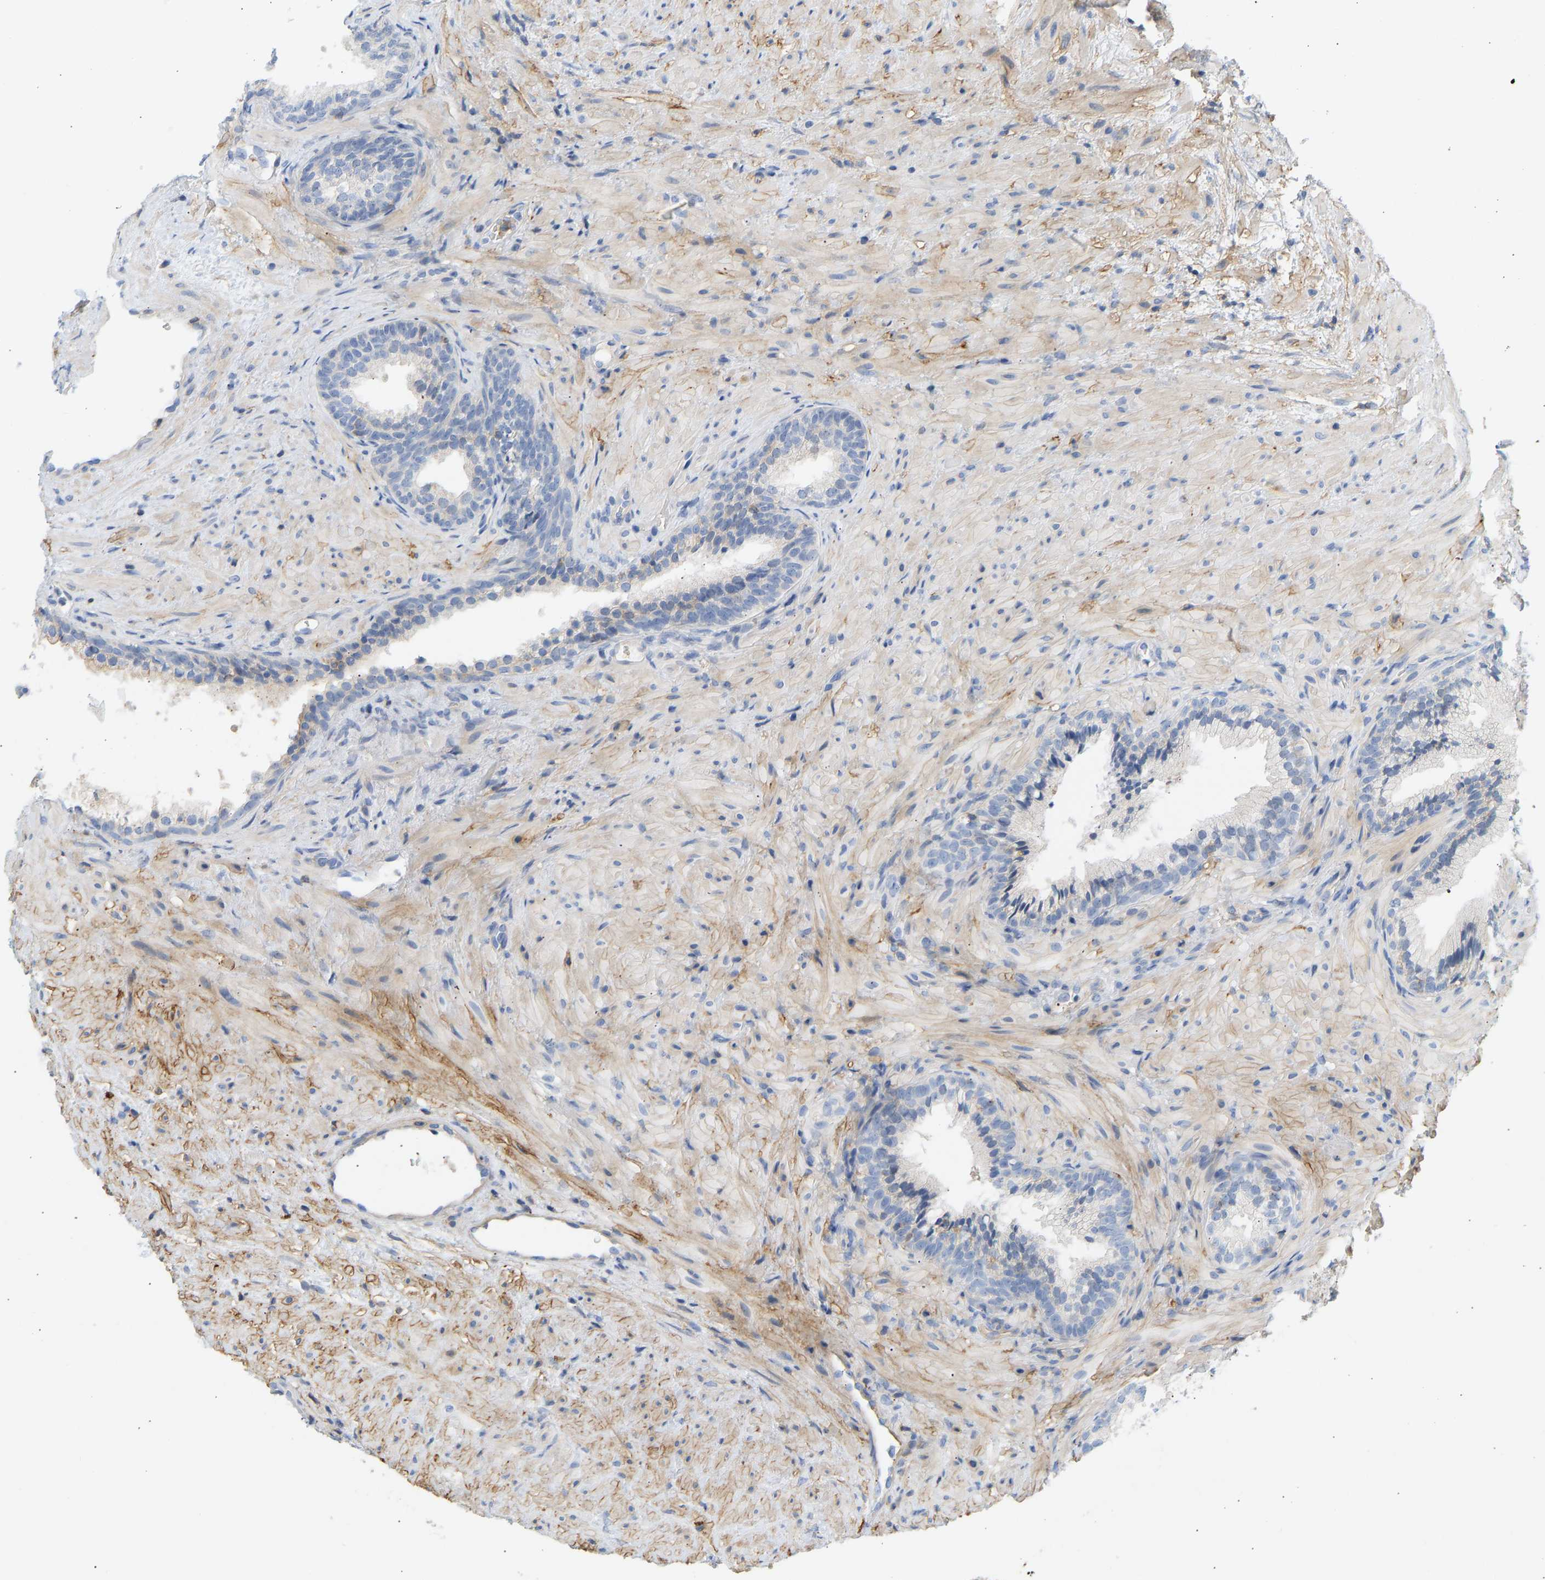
{"staining": {"intensity": "negative", "quantity": "none", "location": "none"}, "tissue": "prostate", "cell_type": "Glandular cells", "image_type": "normal", "snomed": [{"axis": "morphology", "description": "Normal tissue, NOS"}, {"axis": "topography", "description": "Prostate"}], "caption": "Immunohistochemistry micrograph of unremarkable prostate: prostate stained with DAB reveals no significant protein staining in glandular cells. Brightfield microscopy of immunohistochemistry (IHC) stained with DAB (brown) and hematoxylin (blue), captured at high magnification.", "gene": "BVES", "patient": {"sex": "male", "age": 76}}